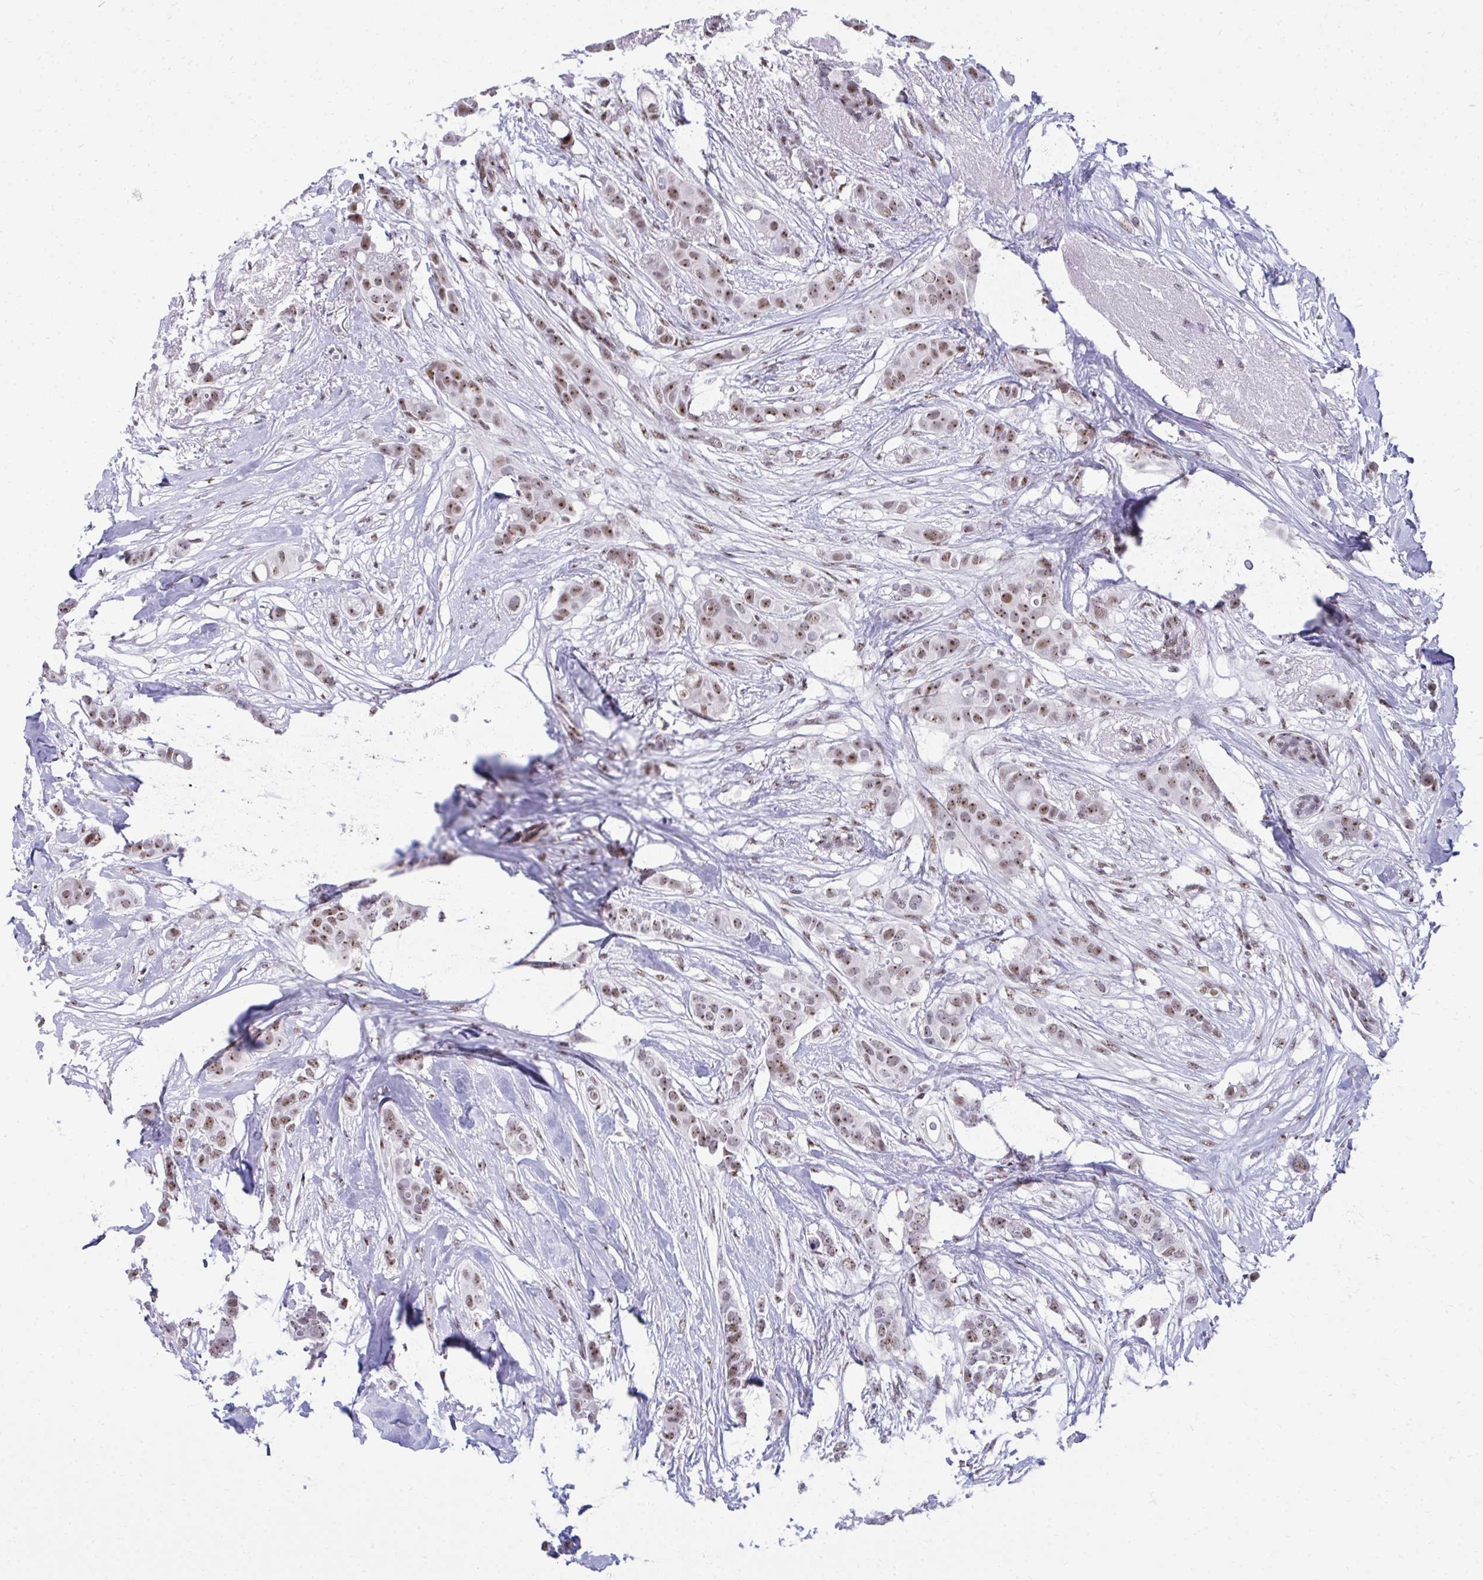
{"staining": {"intensity": "moderate", "quantity": ">75%", "location": "nuclear"}, "tissue": "breast cancer", "cell_type": "Tumor cells", "image_type": "cancer", "snomed": [{"axis": "morphology", "description": "Duct carcinoma"}, {"axis": "topography", "description": "Breast"}], "caption": "Immunohistochemical staining of human breast cancer exhibits medium levels of moderate nuclear protein expression in approximately >75% of tumor cells. (IHC, brightfield microscopy, high magnification).", "gene": "PELP1", "patient": {"sex": "female", "age": 62}}